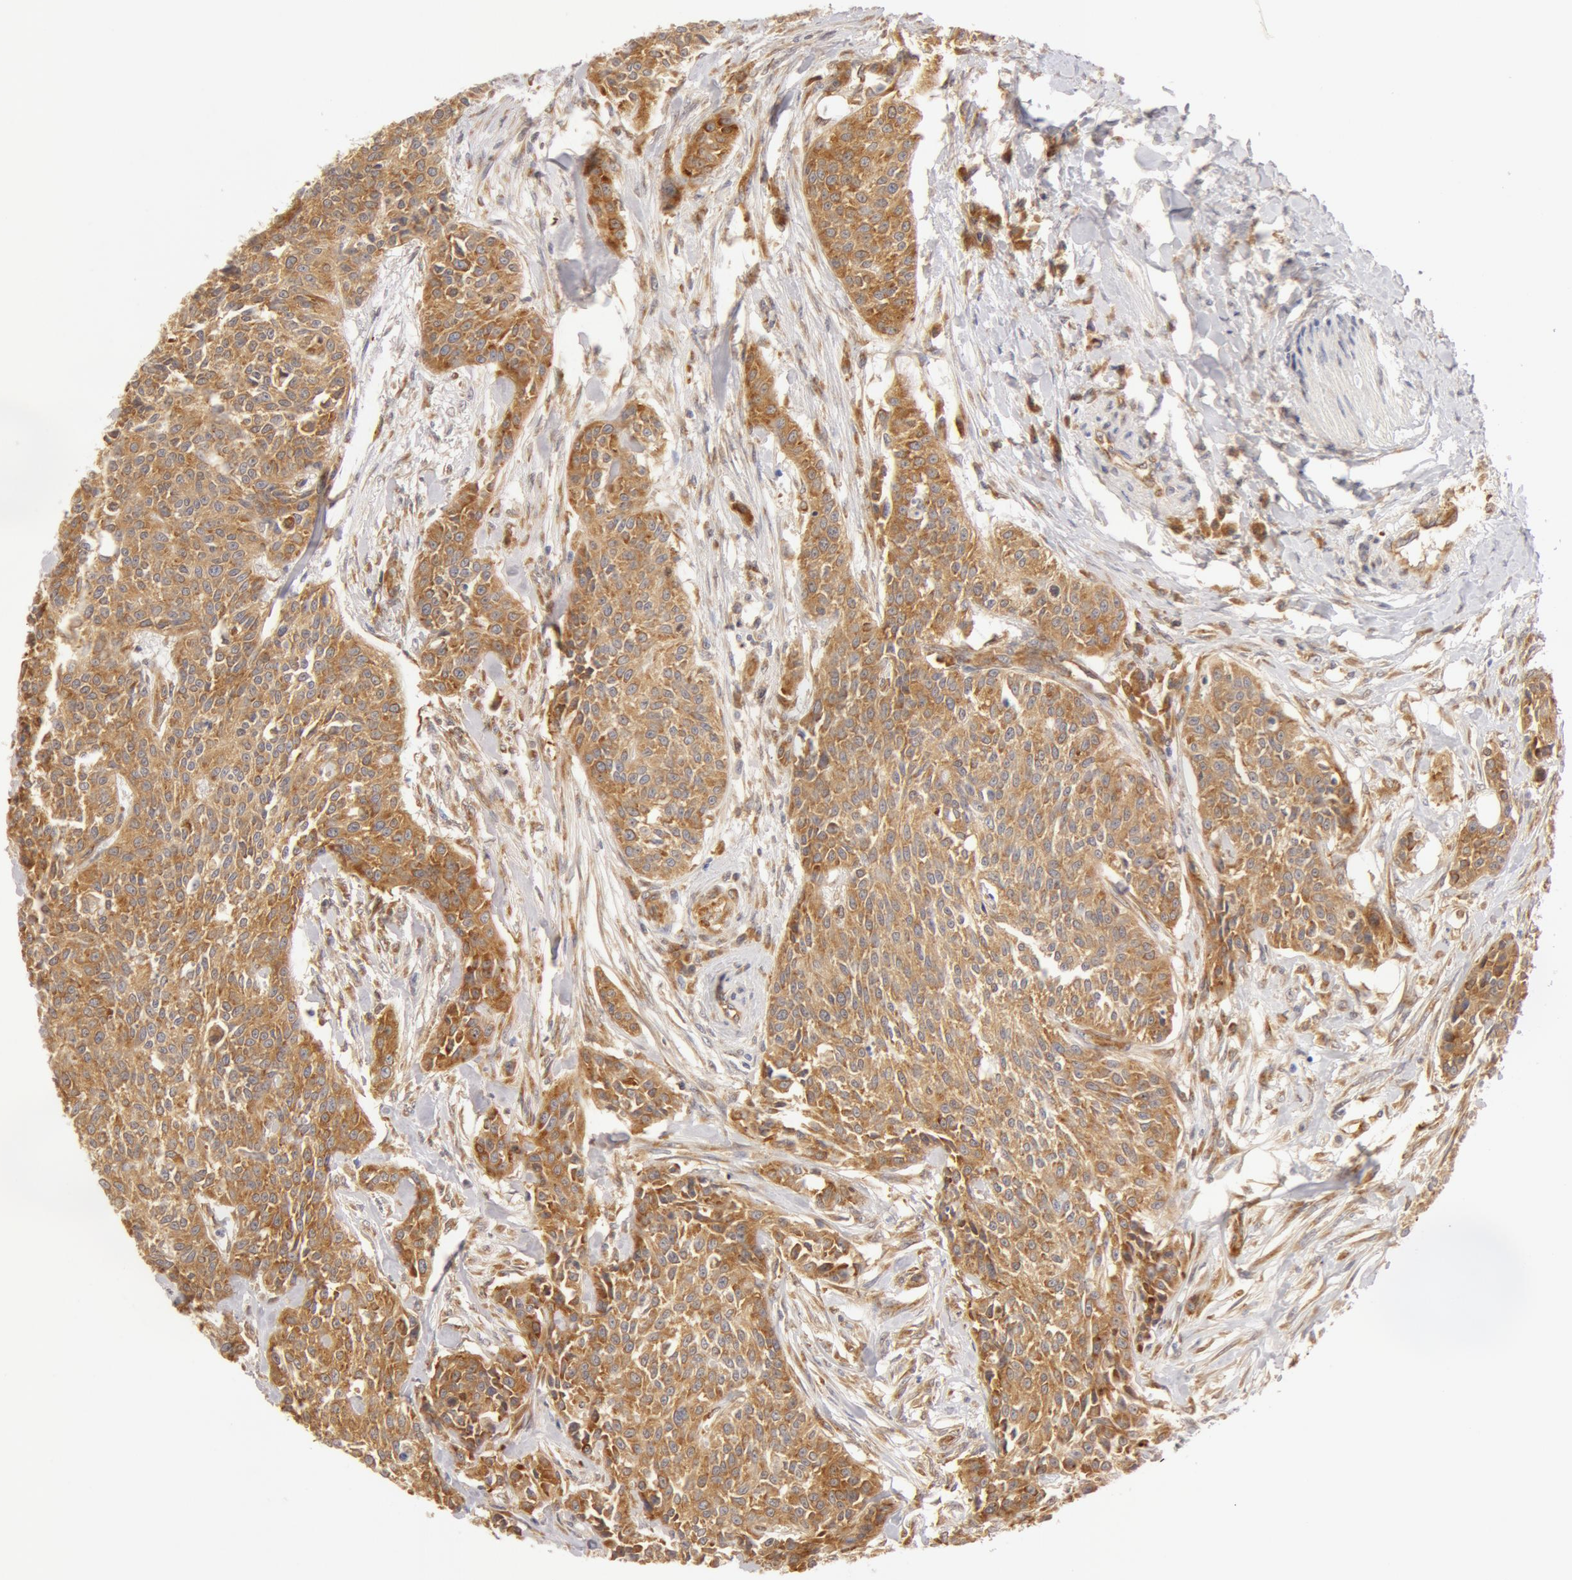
{"staining": {"intensity": "moderate", "quantity": ">75%", "location": "cytoplasmic/membranous"}, "tissue": "urothelial cancer", "cell_type": "Tumor cells", "image_type": "cancer", "snomed": [{"axis": "morphology", "description": "Urothelial carcinoma, High grade"}, {"axis": "topography", "description": "Urinary bladder"}], "caption": "Urothelial carcinoma (high-grade) stained with a protein marker displays moderate staining in tumor cells.", "gene": "DDX3Y", "patient": {"sex": "male", "age": 56}}